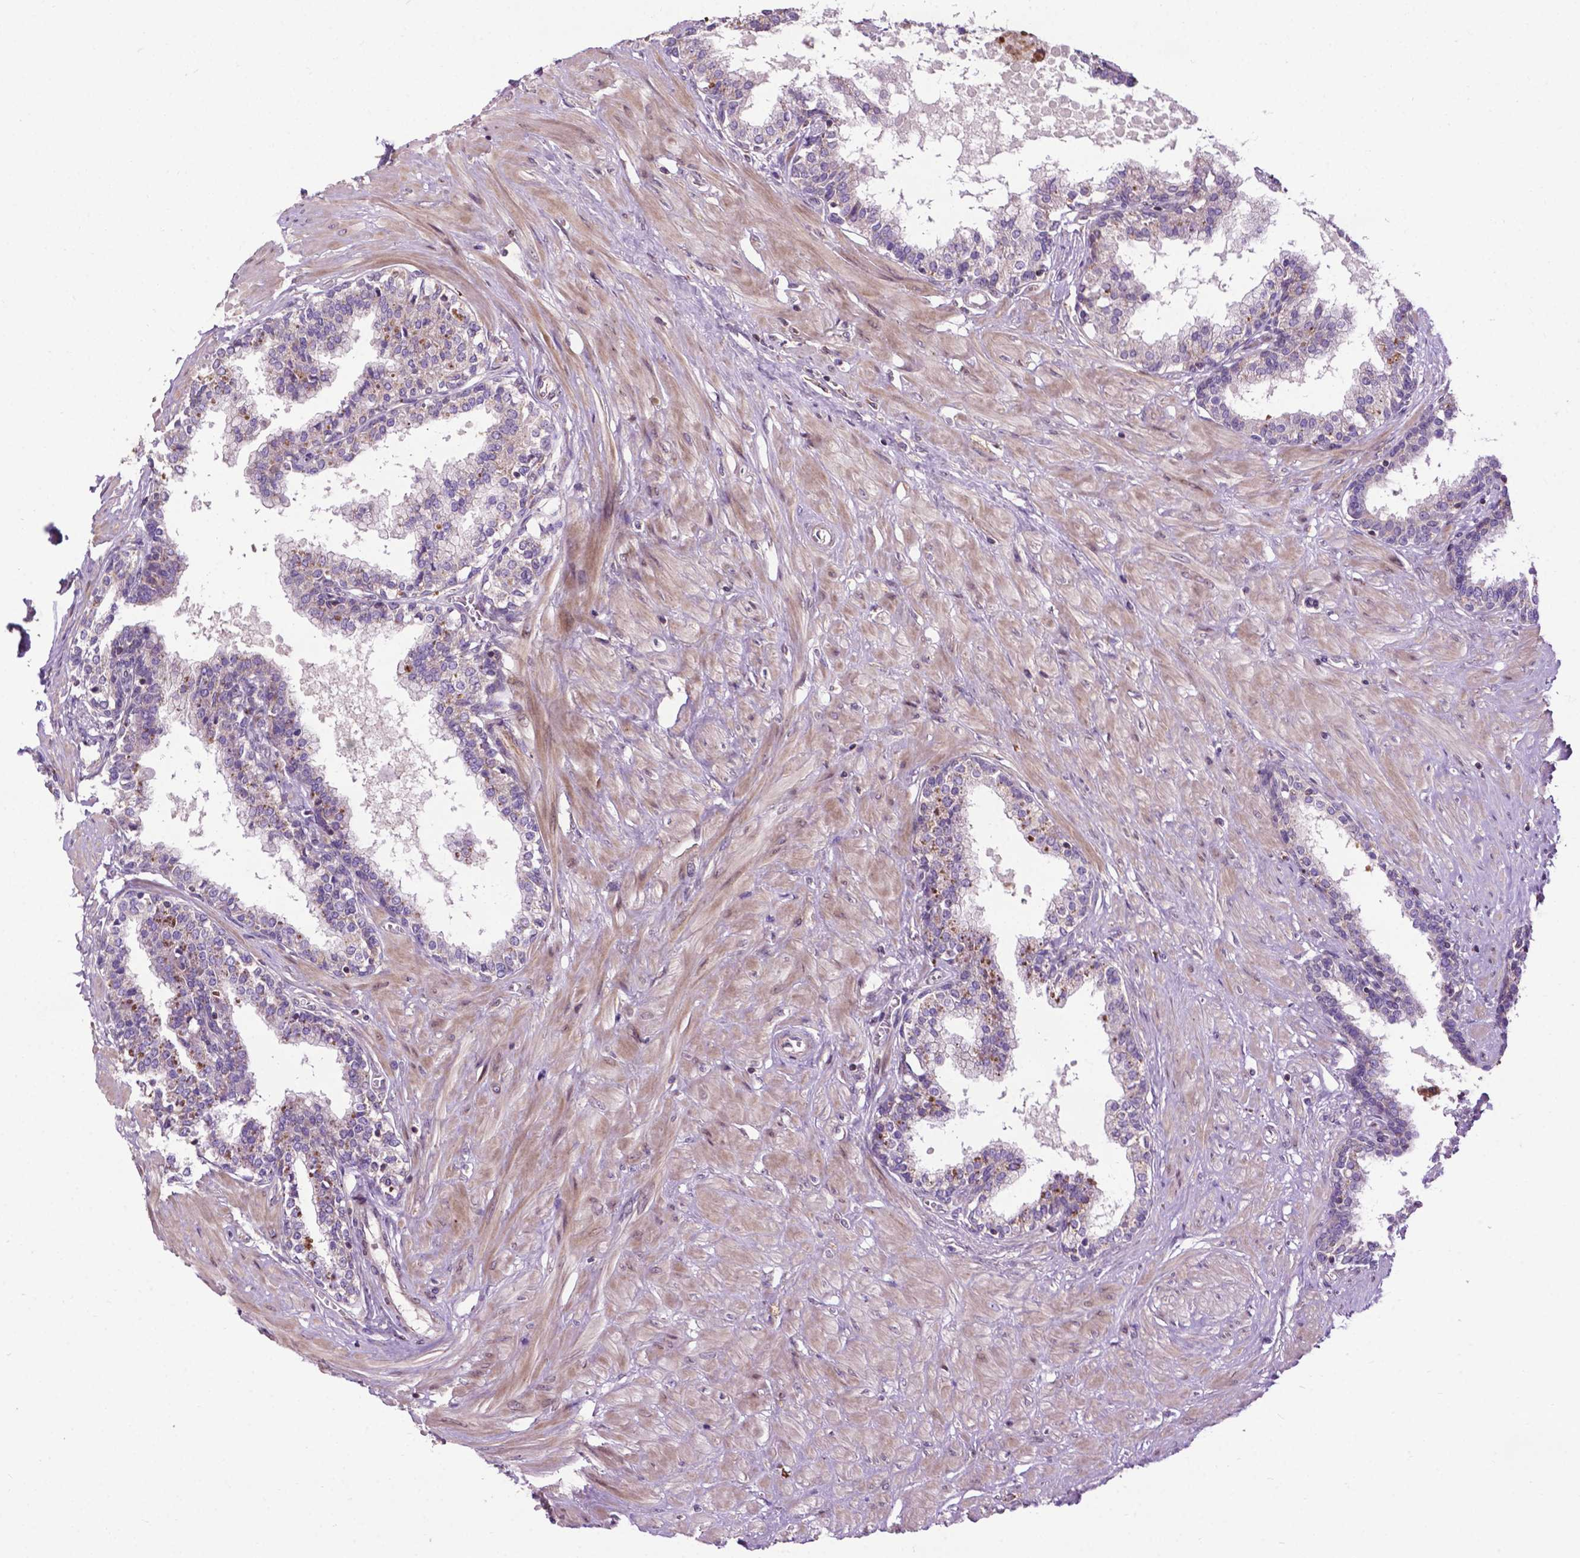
{"staining": {"intensity": "moderate", "quantity": "<25%", "location": "cytoplasmic/membranous"}, "tissue": "prostate", "cell_type": "Glandular cells", "image_type": "normal", "snomed": [{"axis": "morphology", "description": "Normal tissue, NOS"}, {"axis": "topography", "description": "Prostate"}], "caption": "IHC (DAB (3,3'-diaminobenzidine)) staining of benign prostate reveals moderate cytoplasmic/membranous protein staining in about <25% of glandular cells. Nuclei are stained in blue.", "gene": "SPNS2", "patient": {"sex": "male", "age": 55}}